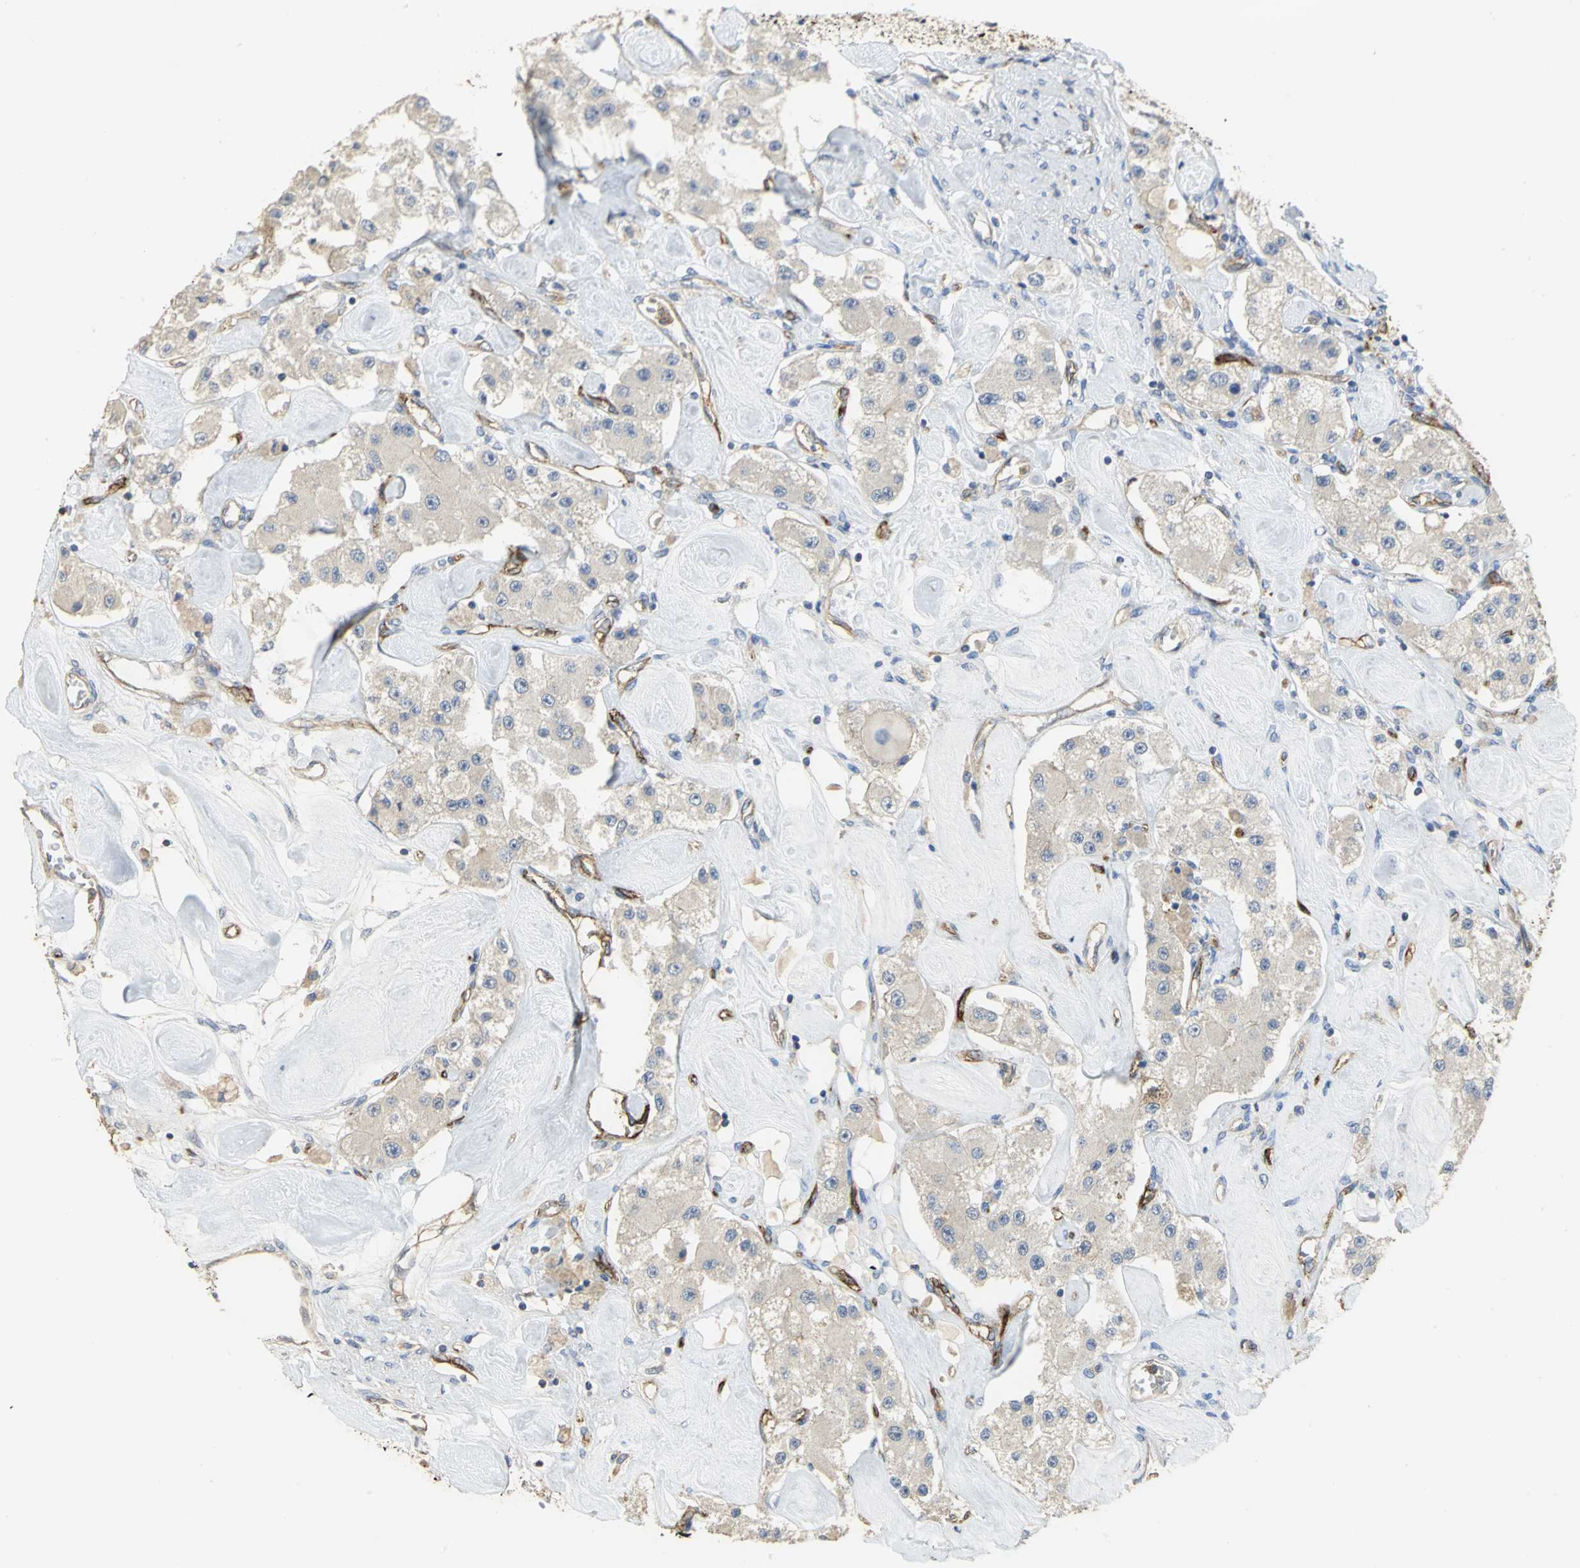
{"staining": {"intensity": "negative", "quantity": "none", "location": "none"}, "tissue": "carcinoid", "cell_type": "Tumor cells", "image_type": "cancer", "snomed": [{"axis": "morphology", "description": "Carcinoid, malignant, NOS"}, {"axis": "topography", "description": "Pancreas"}], "caption": "Immunohistochemical staining of carcinoid displays no significant staining in tumor cells.", "gene": "DLGAP5", "patient": {"sex": "male", "age": 41}}